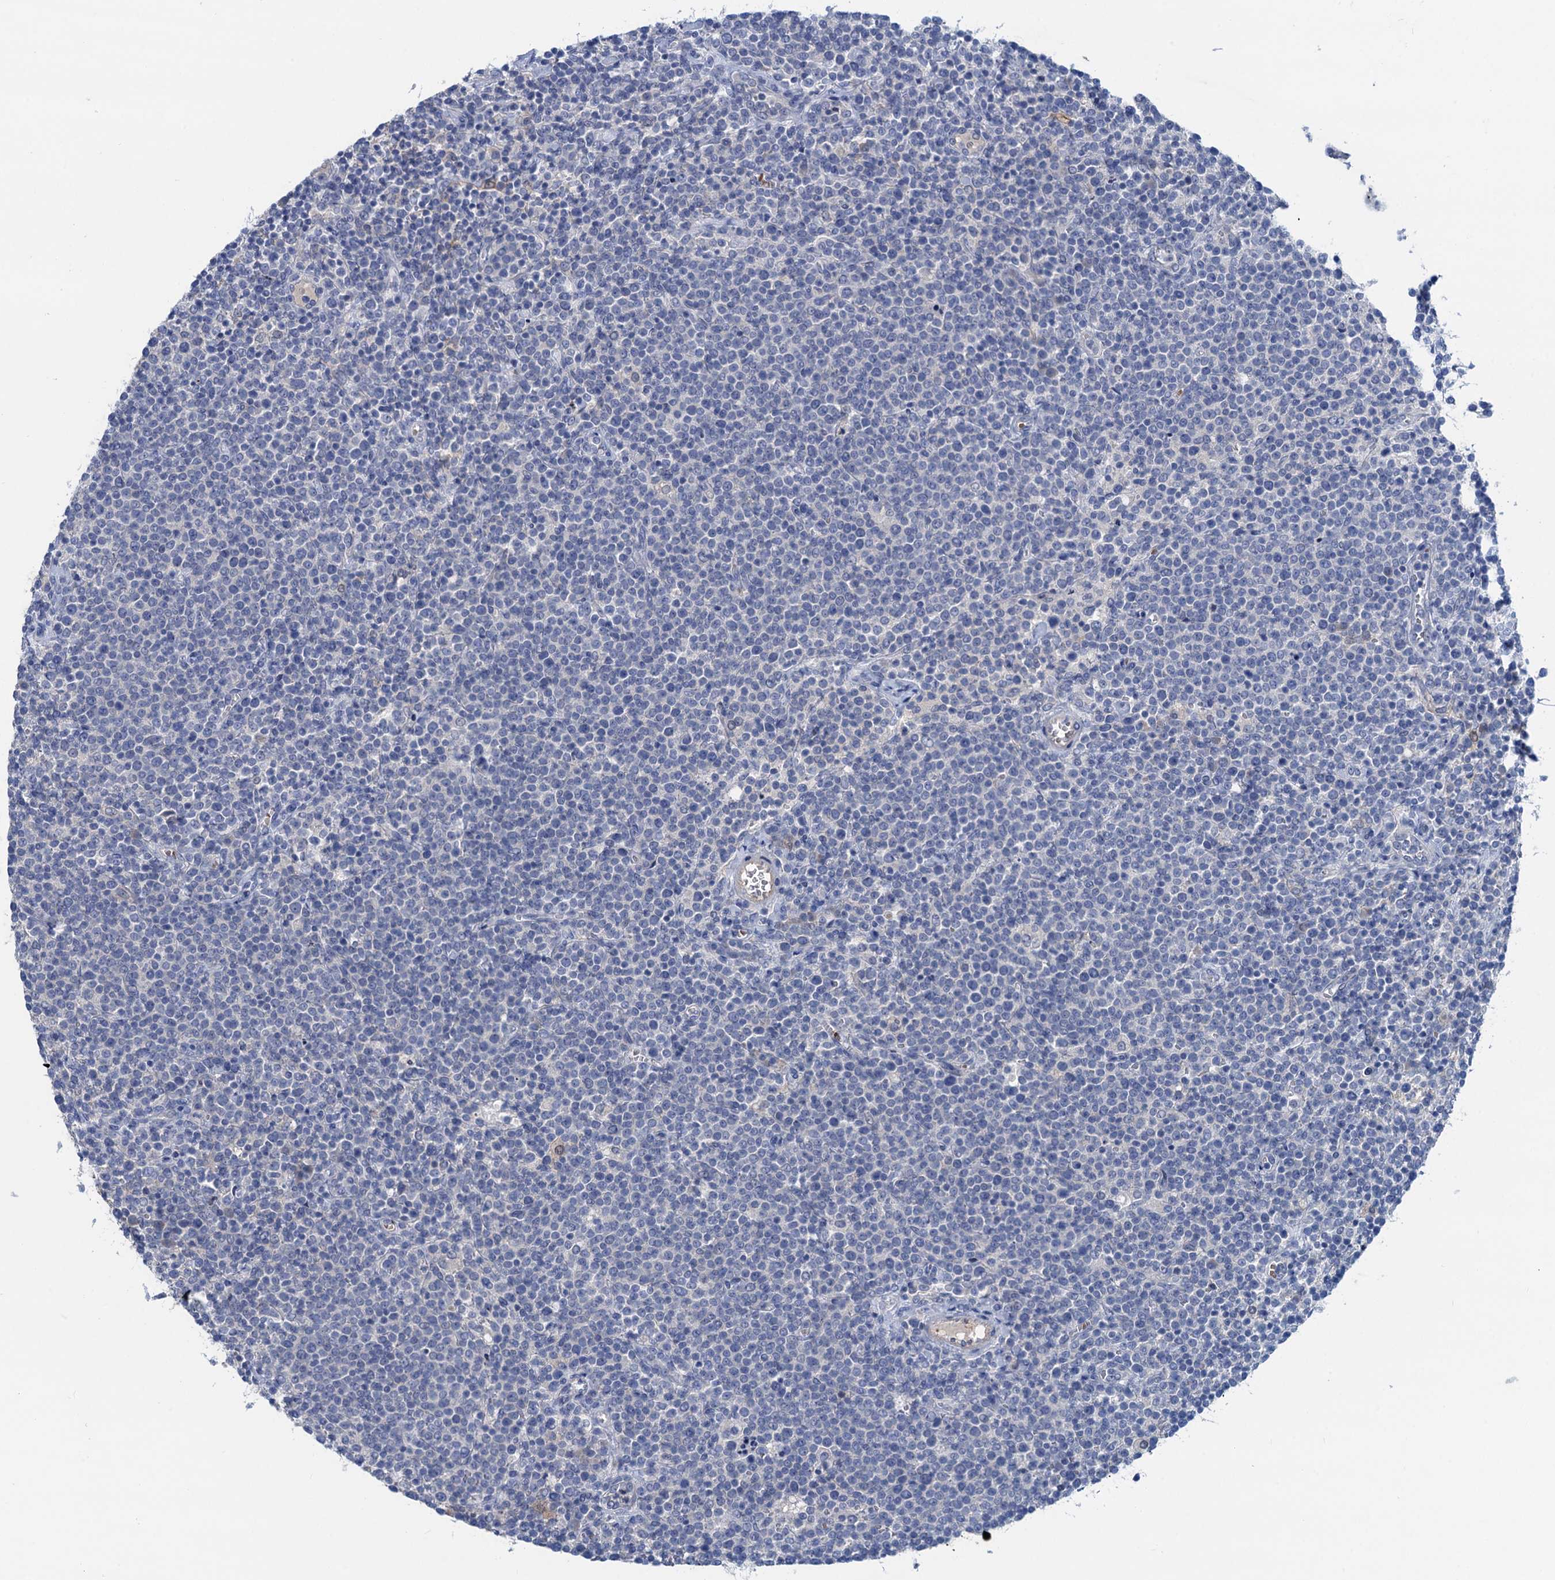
{"staining": {"intensity": "negative", "quantity": "none", "location": "none"}, "tissue": "lymphoma", "cell_type": "Tumor cells", "image_type": "cancer", "snomed": [{"axis": "morphology", "description": "Malignant lymphoma, non-Hodgkin's type, High grade"}, {"axis": "topography", "description": "Lymph node"}], "caption": "Immunohistochemical staining of human lymphoma exhibits no significant staining in tumor cells.", "gene": "RTKN2", "patient": {"sex": "male", "age": 61}}